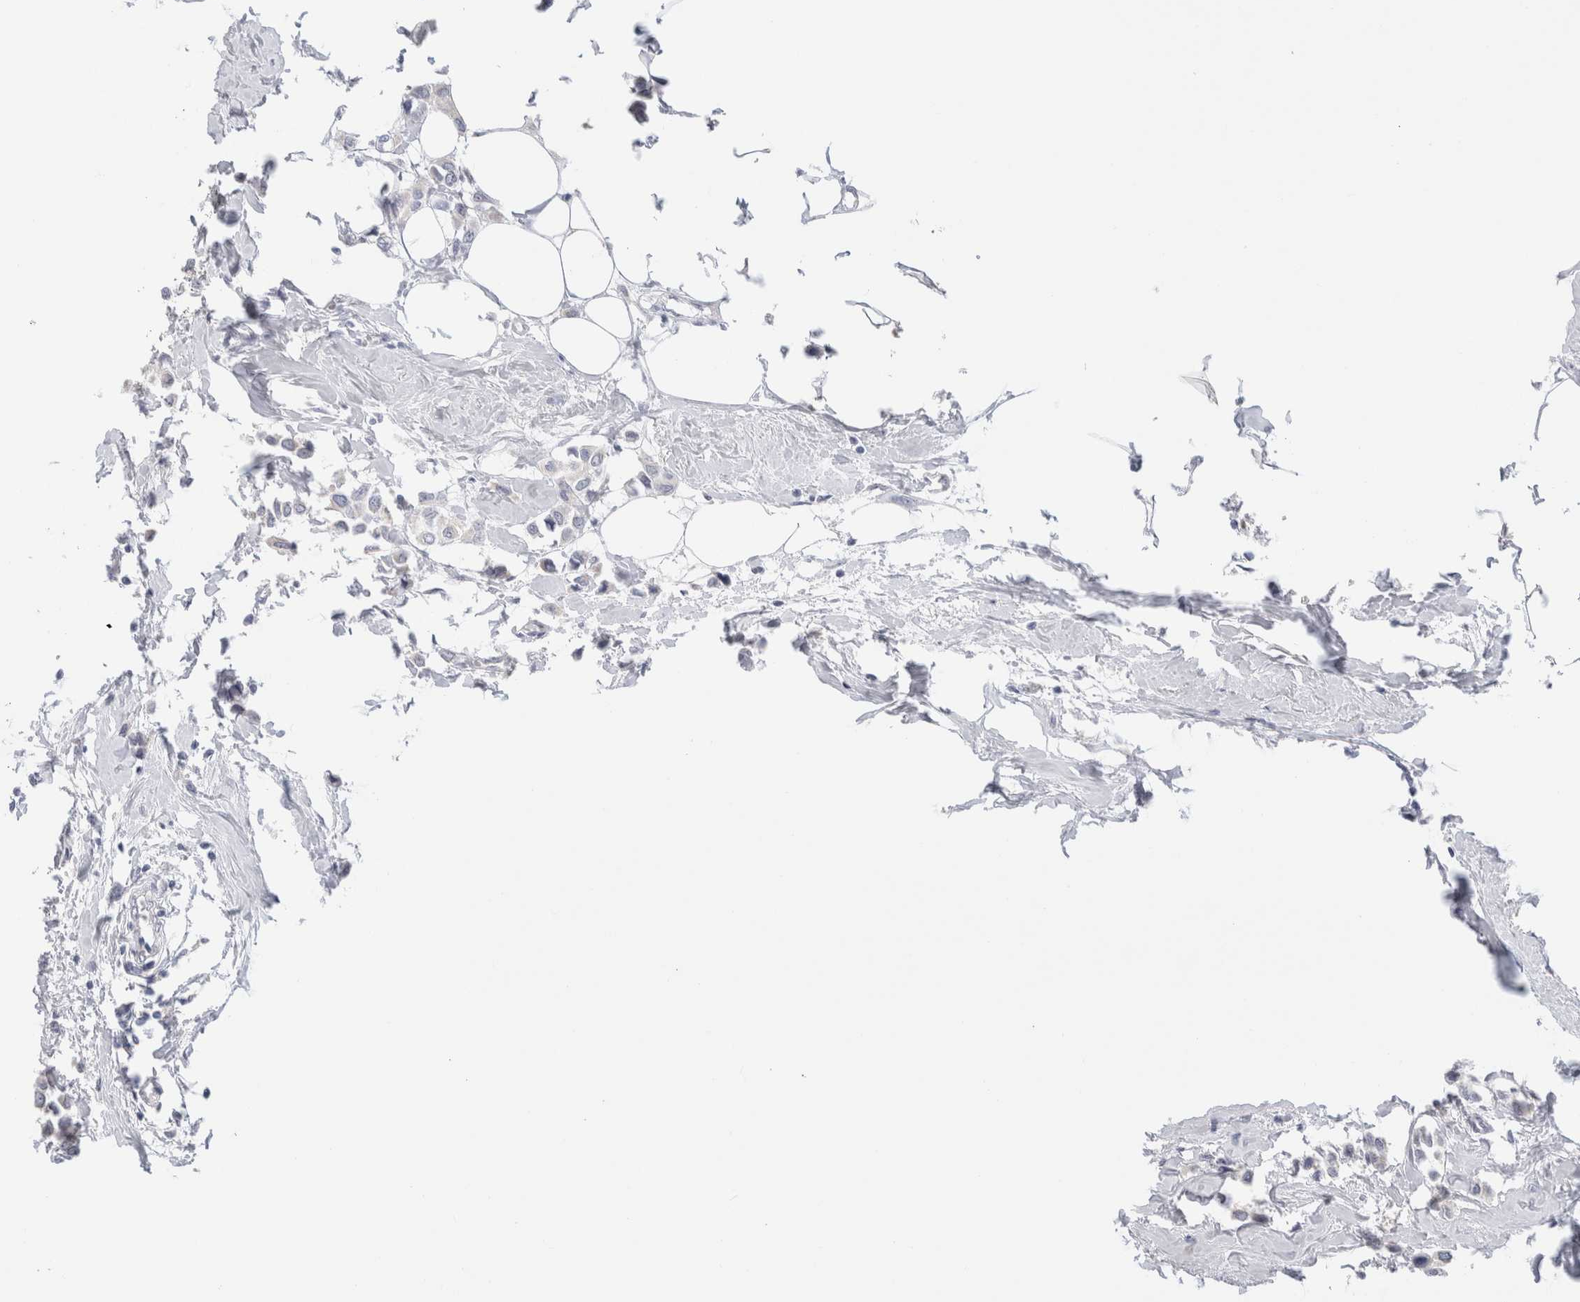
{"staining": {"intensity": "negative", "quantity": "none", "location": "none"}, "tissue": "breast cancer", "cell_type": "Tumor cells", "image_type": "cancer", "snomed": [{"axis": "morphology", "description": "Lobular carcinoma"}, {"axis": "topography", "description": "Breast"}], "caption": "This is an immunohistochemistry image of human breast lobular carcinoma. There is no staining in tumor cells.", "gene": "NDOR1", "patient": {"sex": "female", "age": 51}}